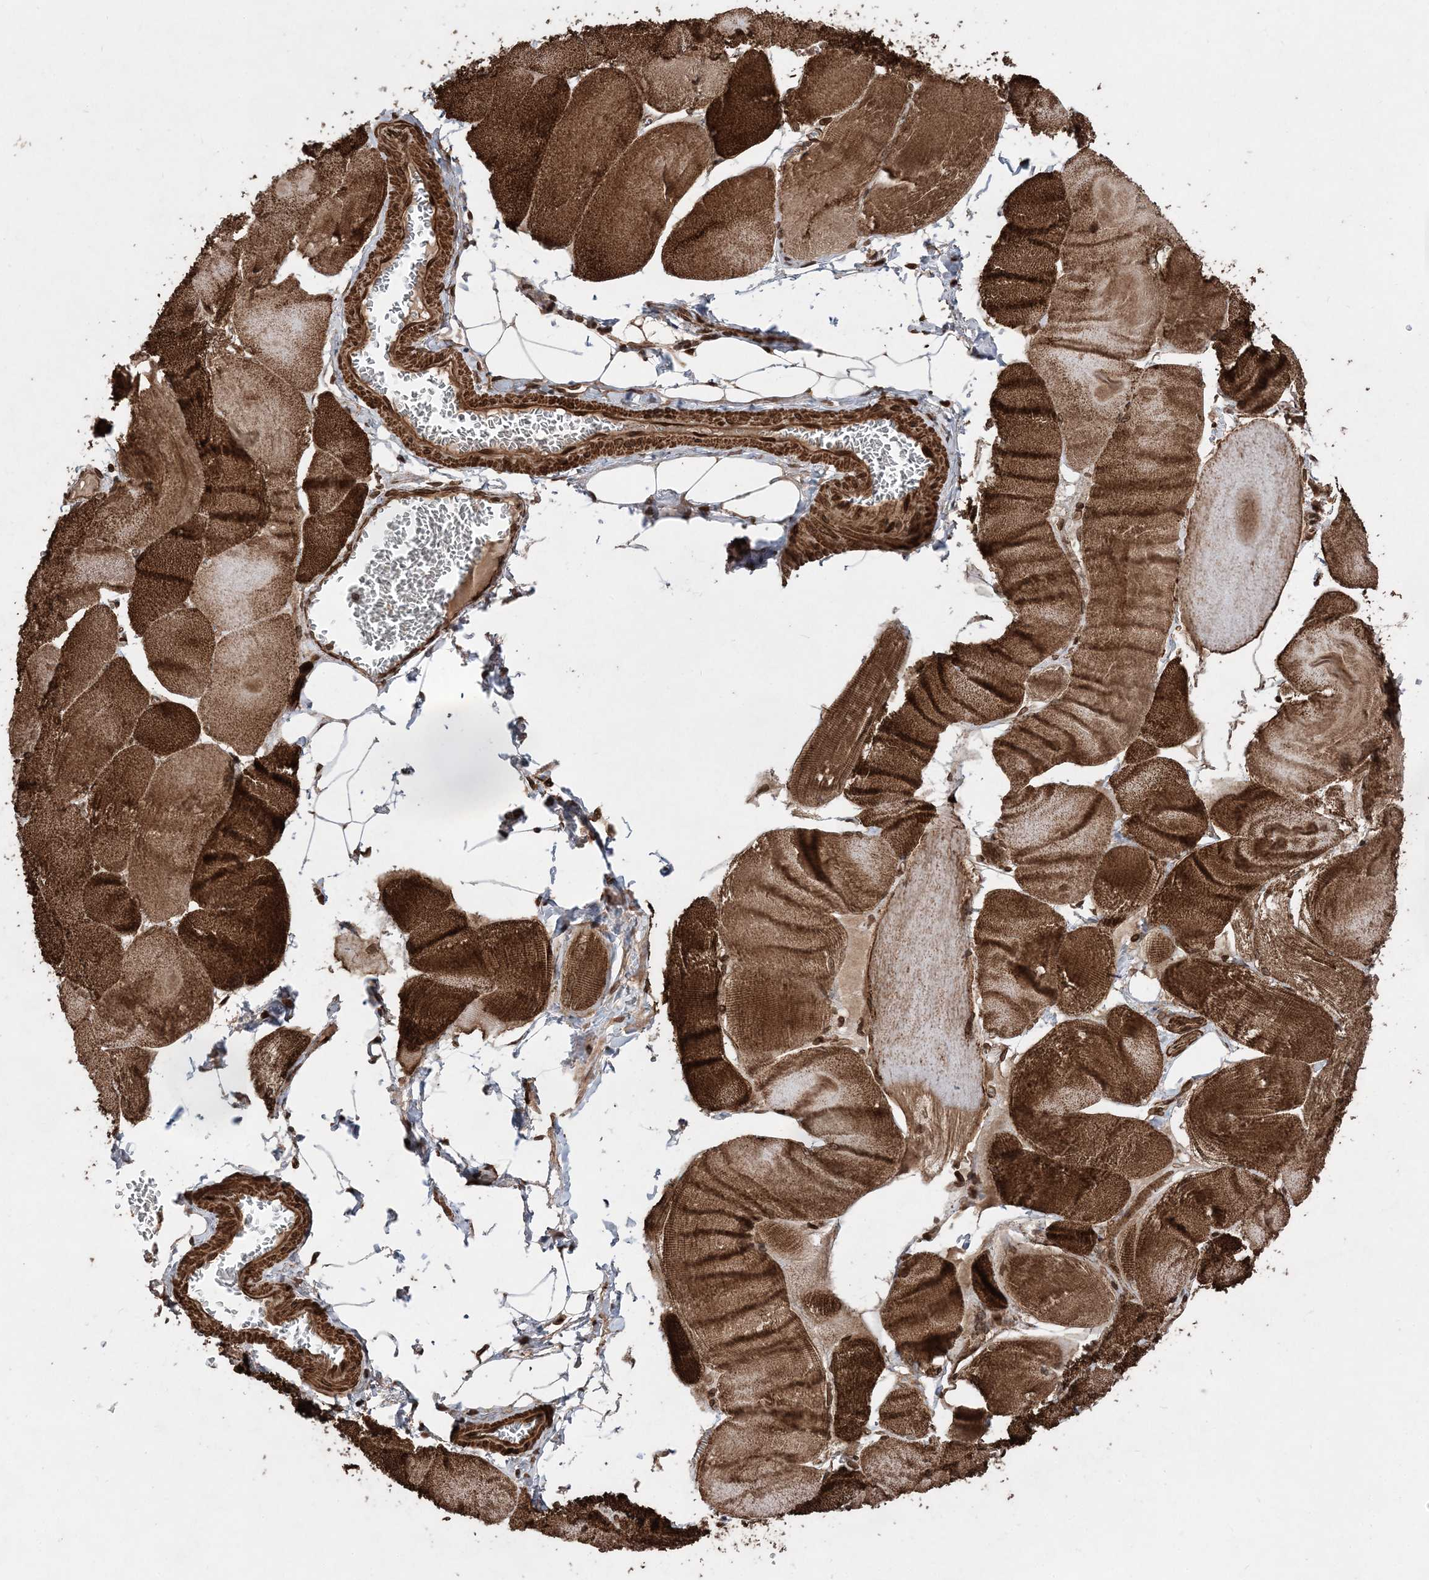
{"staining": {"intensity": "strong", "quantity": ">75%", "location": "cytoplasmic/membranous,nuclear"}, "tissue": "skeletal muscle", "cell_type": "Myocytes", "image_type": "normal", "snomed": [{"axis": "morphology", "description": "Normal tissue, NOS"}, {"axis": "morphology", "description": "Basal cell carcinoma"}, {"axis": "topography", "description": "Skeletal muscle"}], "caption": "Protein expression analysis of normal human skeletal muscle reveals strong cytoplasmic/membranous,nuclear staining in approximately >75% of myocytes. Nuclei are stained in blue.", "gene": "ETAA1", "patient": {"sex": "female", "age": 64}}